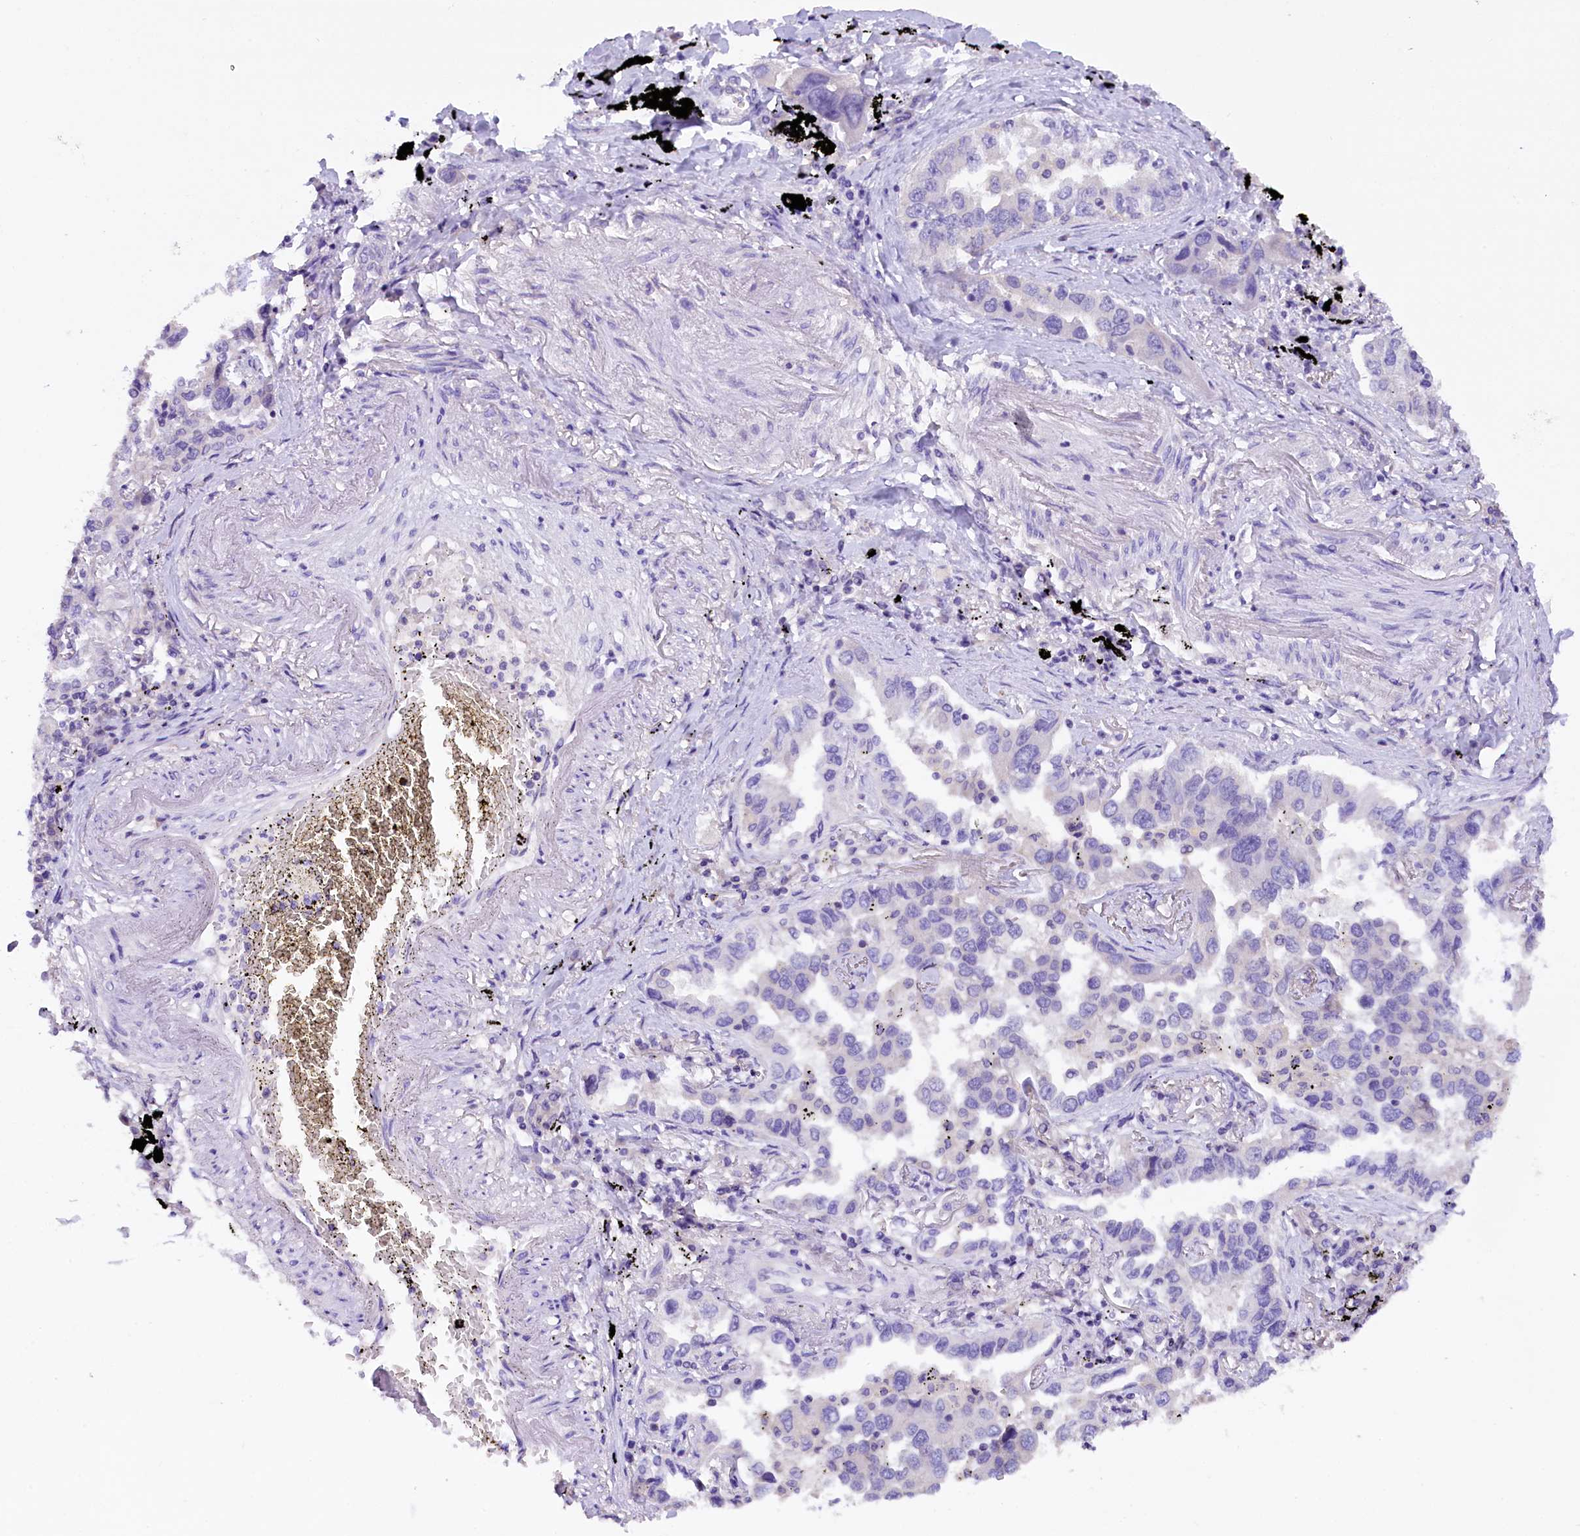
{"staining": {"intensity": "negative", "quantity": "none", "location": "none"}, "tissue": "lung cancer", "cell_type": "Tumor cells", "image_type": "cancer", "snomed": [{"axis": "morphology", "description": "Adenocarcinoma, NOS"}, {"axis": "topography", "description": "Lung"}], "caption": "IHC micrograph of neoplastic tissue: lung adenocarcinoma stained with DAB (3,3'-diaminobenzidine) displays no significant protein expression in tumor cells.", "gene": "AP3B2", "patient": {"sex": "male", "age": 67}}